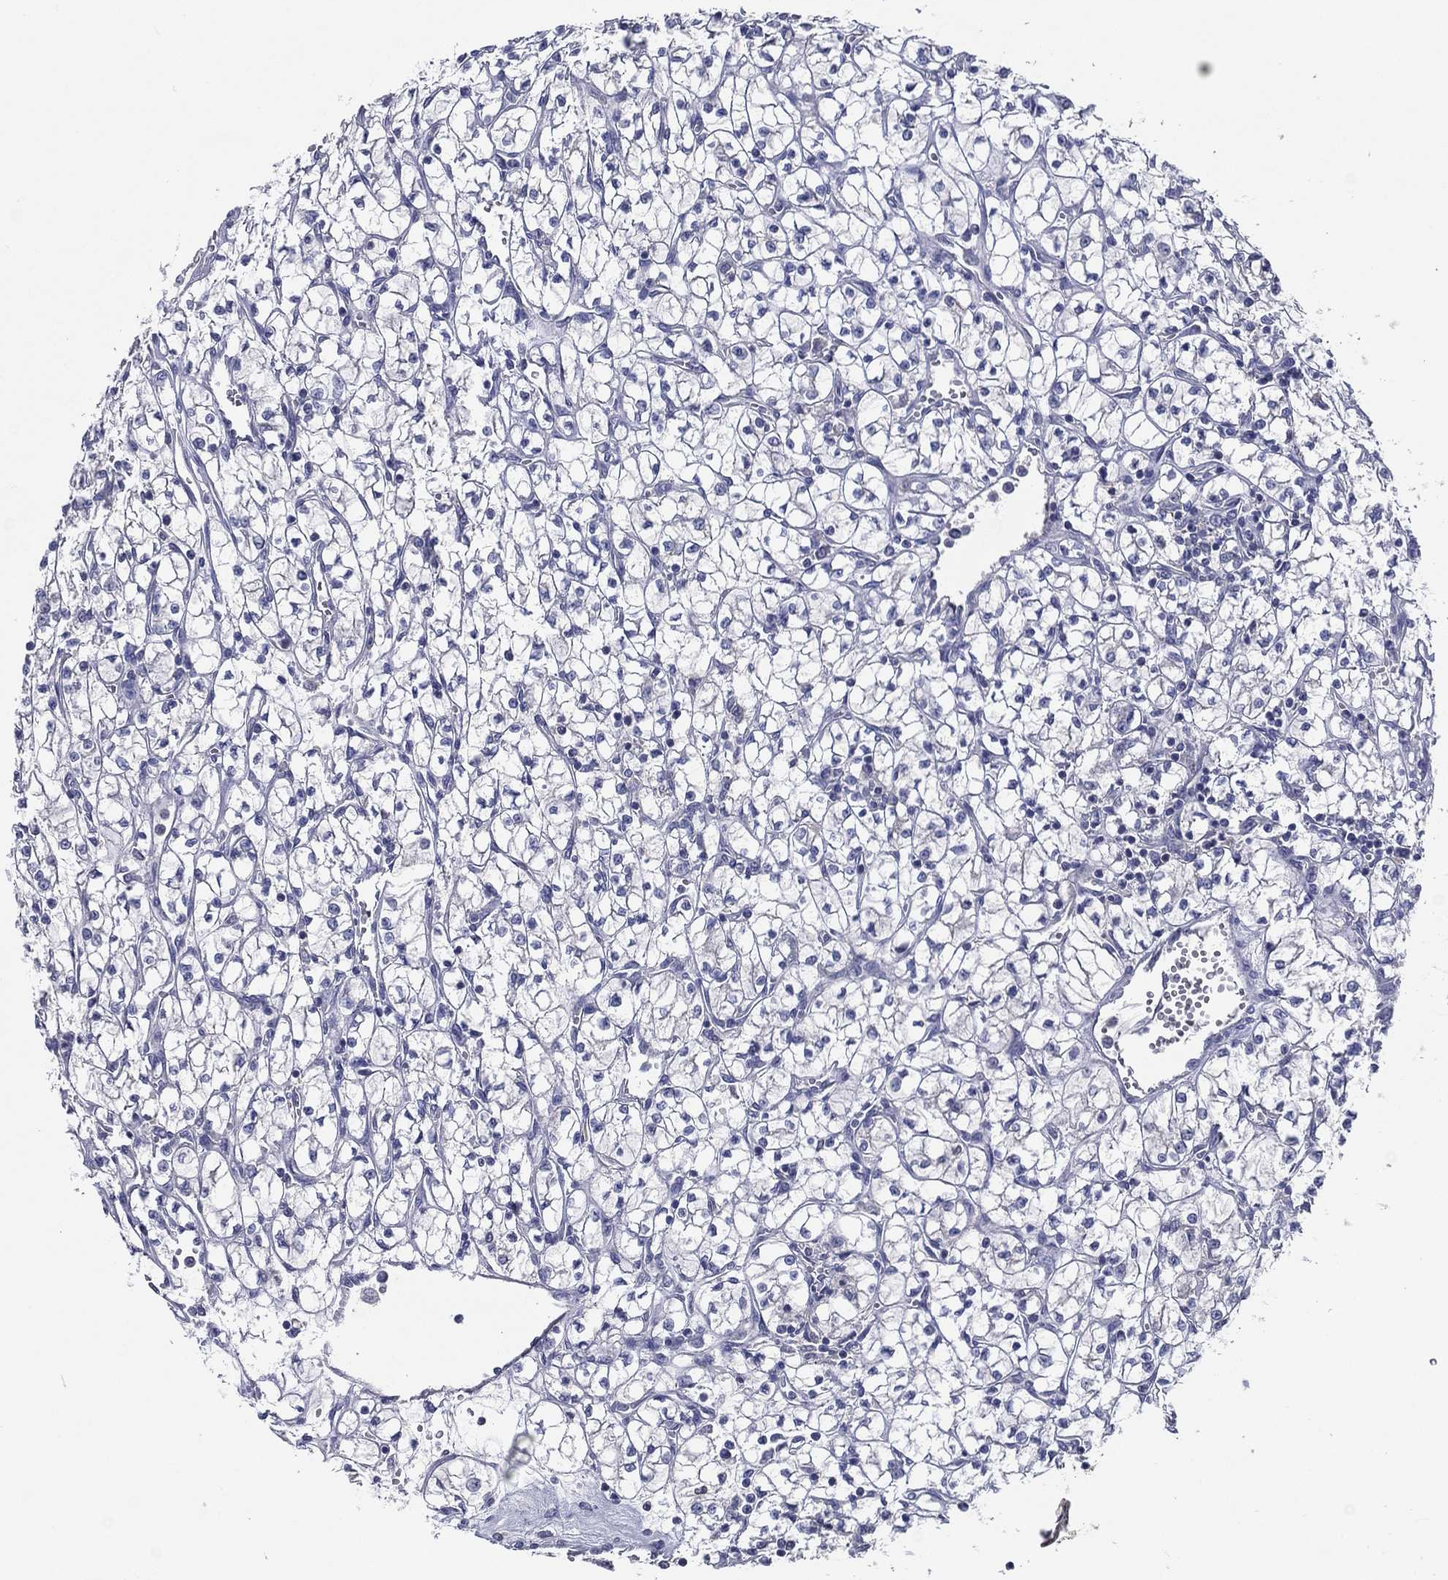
{"staining": {"intensity": "negative", "quantity": "none", "location": "none"}, "tissue": "renal cancer", "cell_type": "Tumor cells", "image_type": "cancer", "snomed": [{"axis": "morphology", "description": "Adenocarcinoma, NOS"}, {"axis": "topography", "description": "Kidney"}], "caption": "This is an immunohistochemistry (IHC) histopathology image of human adenocarcinoma (renal). There is no expression in tumor cells.", "gene": "TFAP2A", "patient": {"sex": "female", "age": 64}}